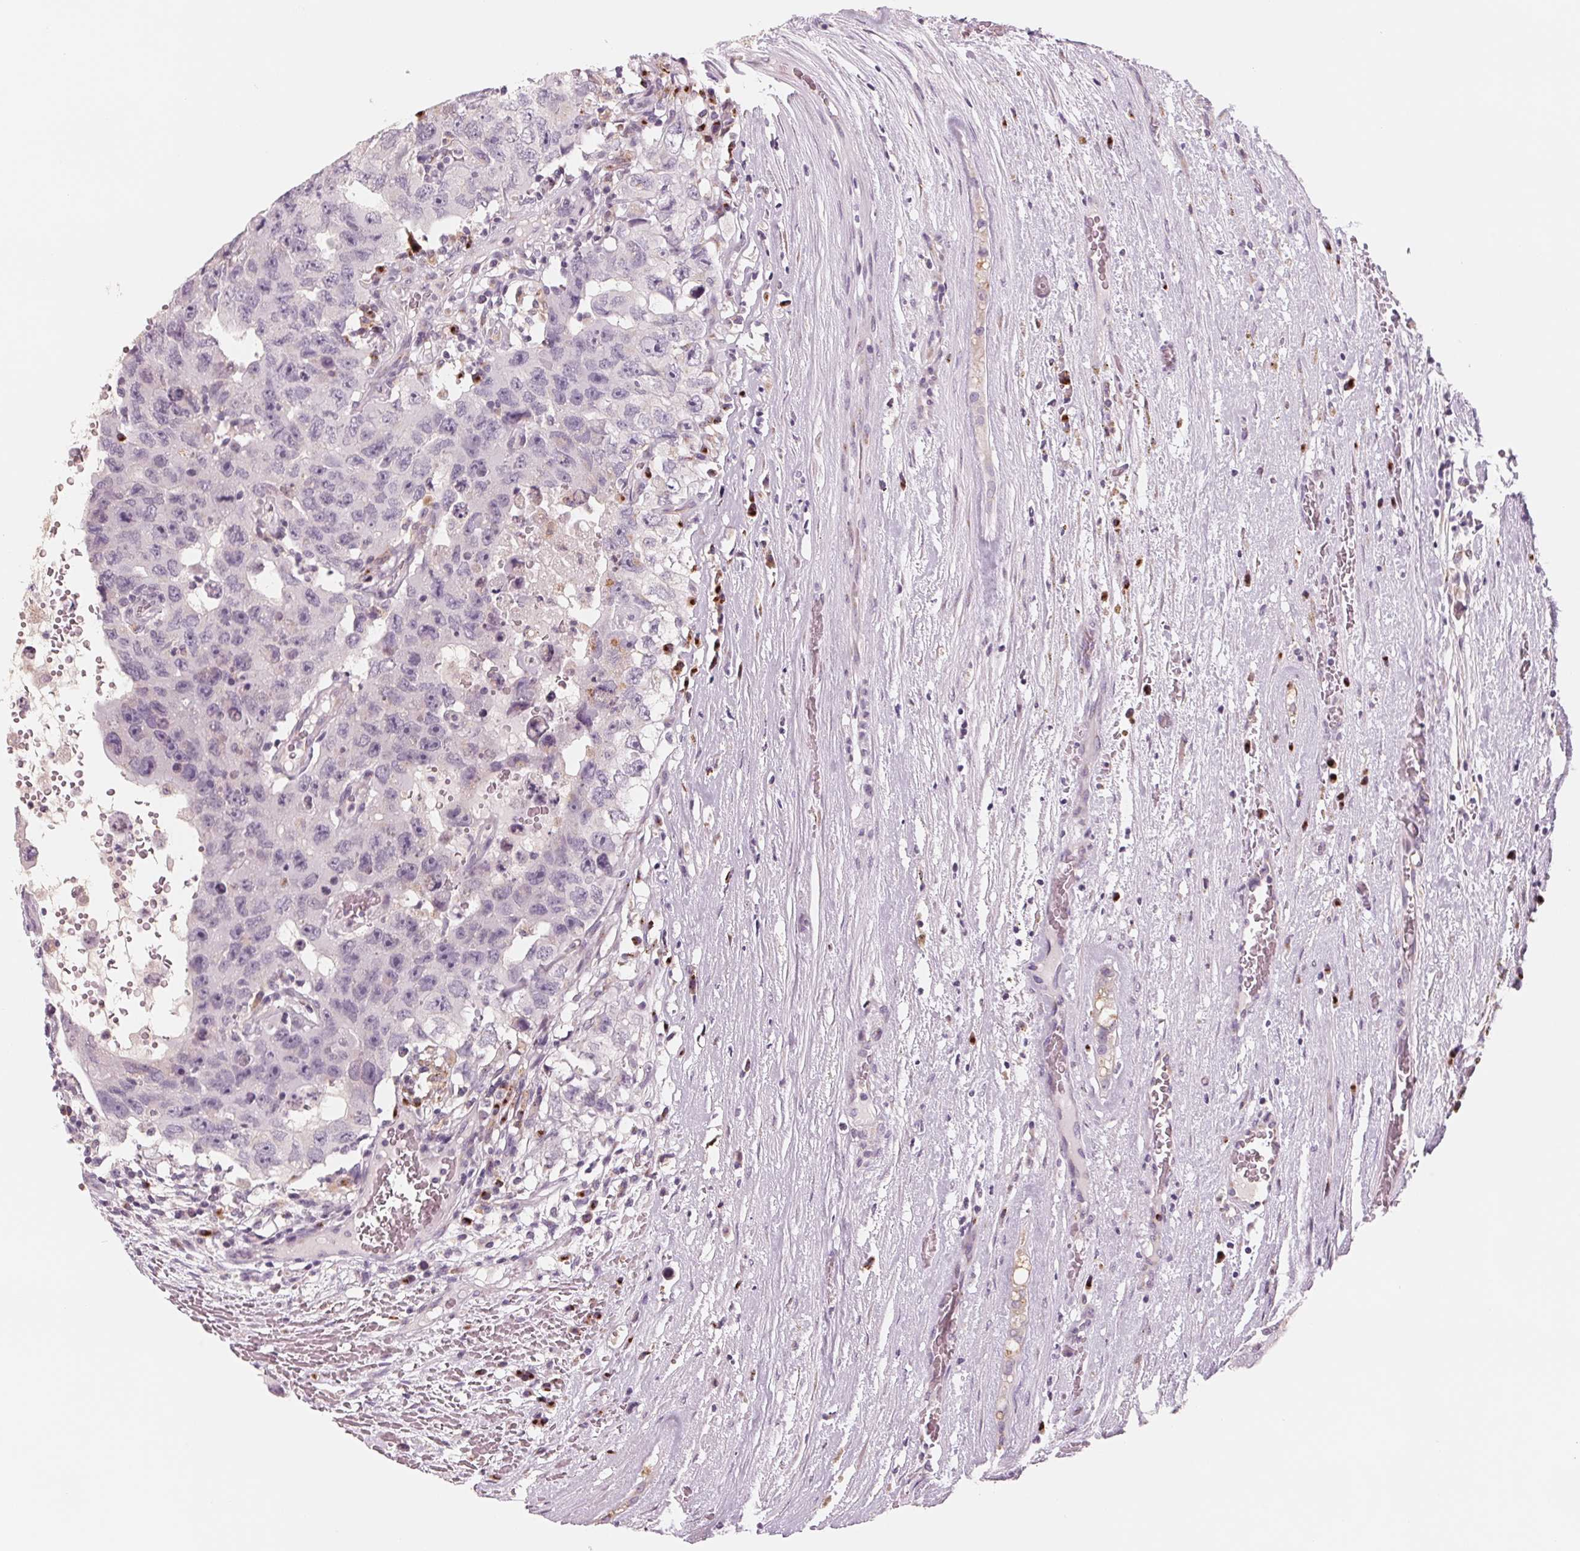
{"staining": {"intensity": "negative", "quantity": "none", "location": "none"}, "tissue": "testis cancer", "cell_type": "Tumor cells", "image_type": "cancer", "snomed": [{"axis": "morphology", "description": "Carcinoma, Embryonal, NOS"}, {"axis": "topography", "description": "Testis"}], "caption": "DAB immunohistochemical staining of human testis cancer displays no significant positivity in tumor cells.", "gene": "IL9R", "patient": {"sex": "male", "age": 26}}